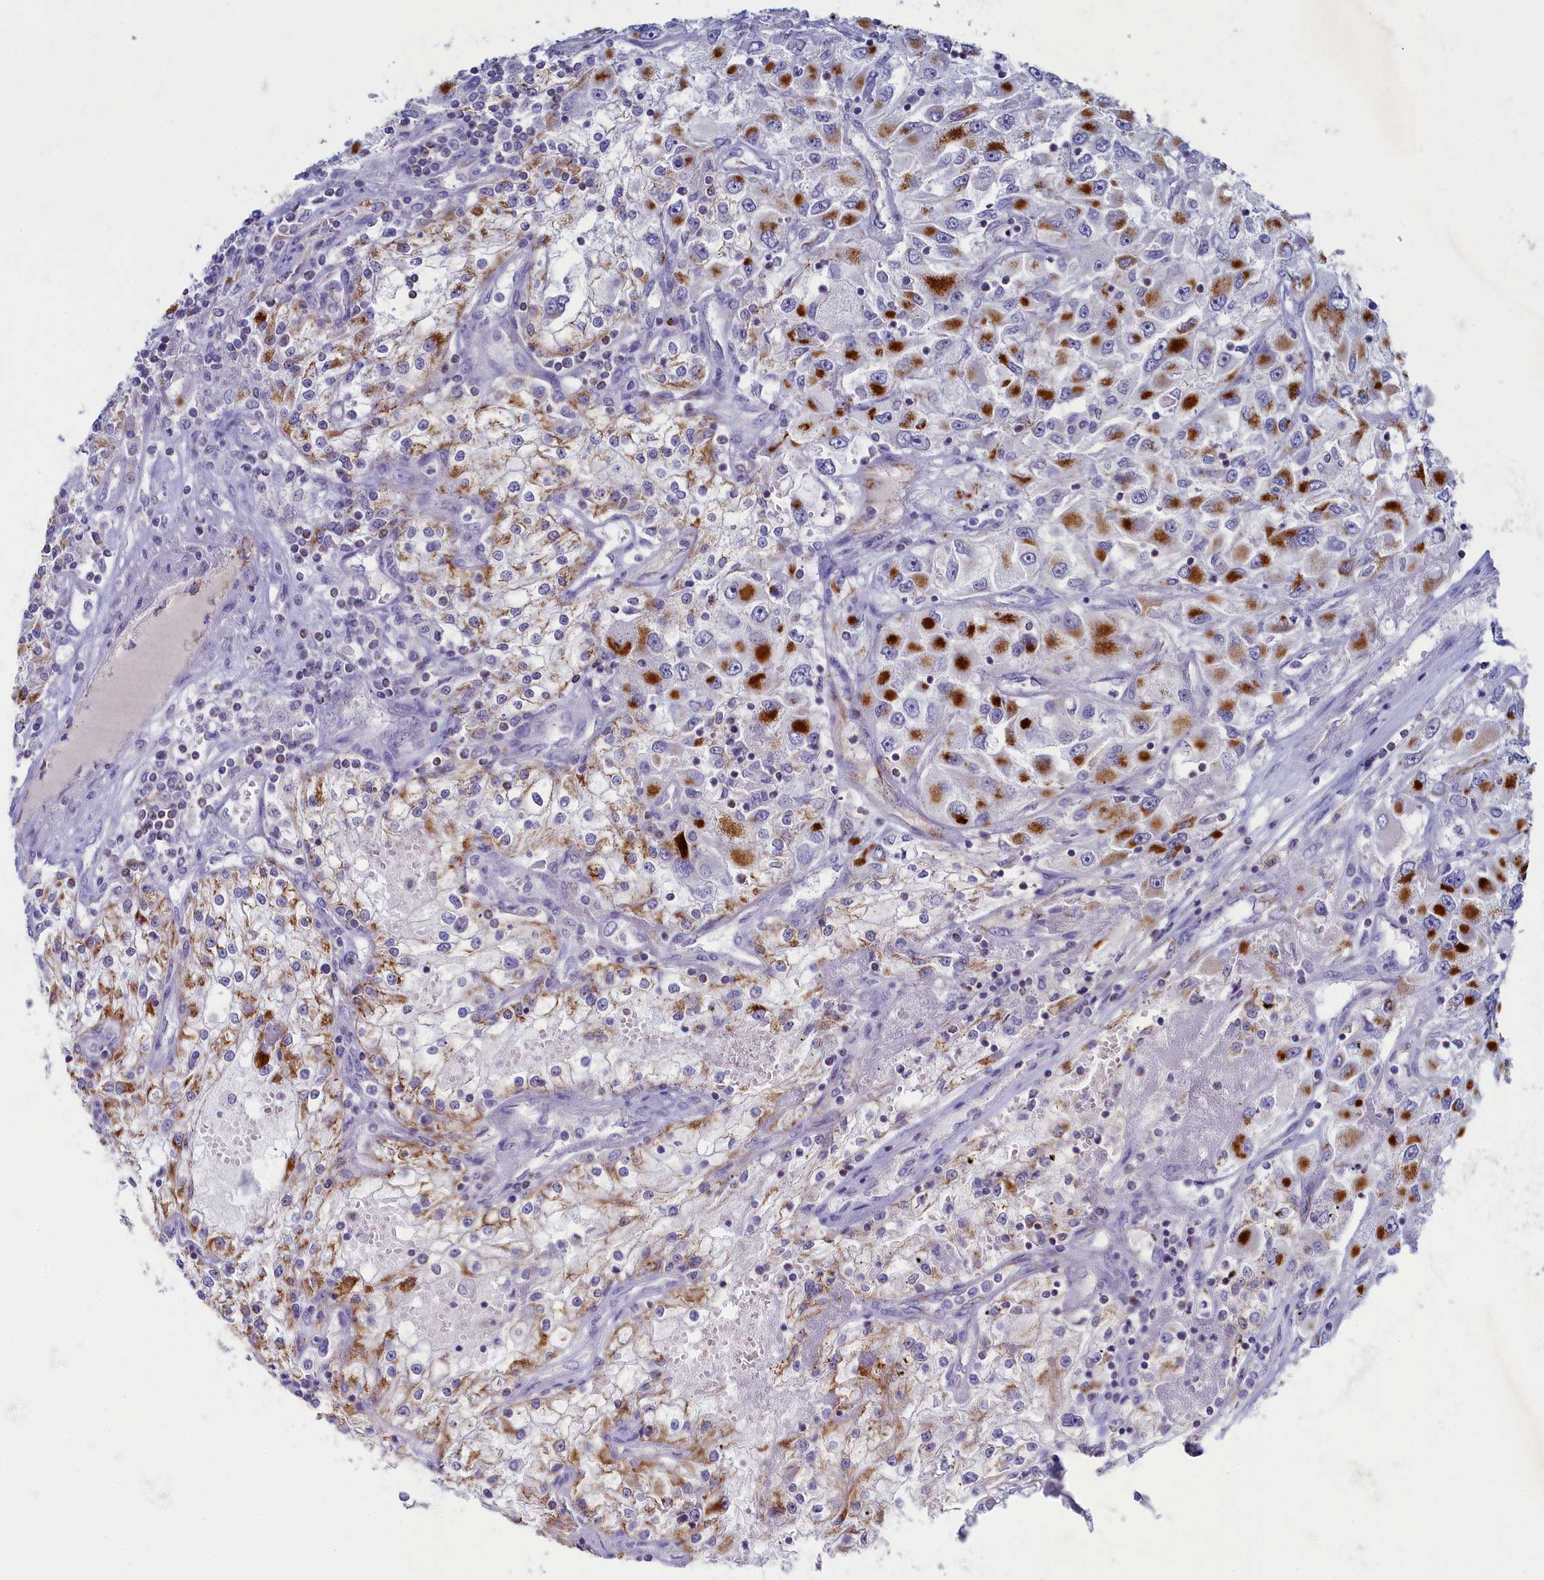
{"staining": {"intensity": "strong", "quantity": ">75%", "location": "cytoplasmic/membranous"}, "tissue": "renal cancer", "cell_type": "Tumor cells", "image_type": "cancer", "snomed": [{"axis": "morphology", "description": "Adenocarcinoma, NOS"}, {"axis": "topography", "description": "Kidney"}], "caption": "Renal adenocarcinoma stained for a protein (brown) shows strong cytoplasmic/membranous positive expression in approximately >75% of tumor cells.", "gene": "OCIAD2", "patient": {"sex": "female", "age": 52}}